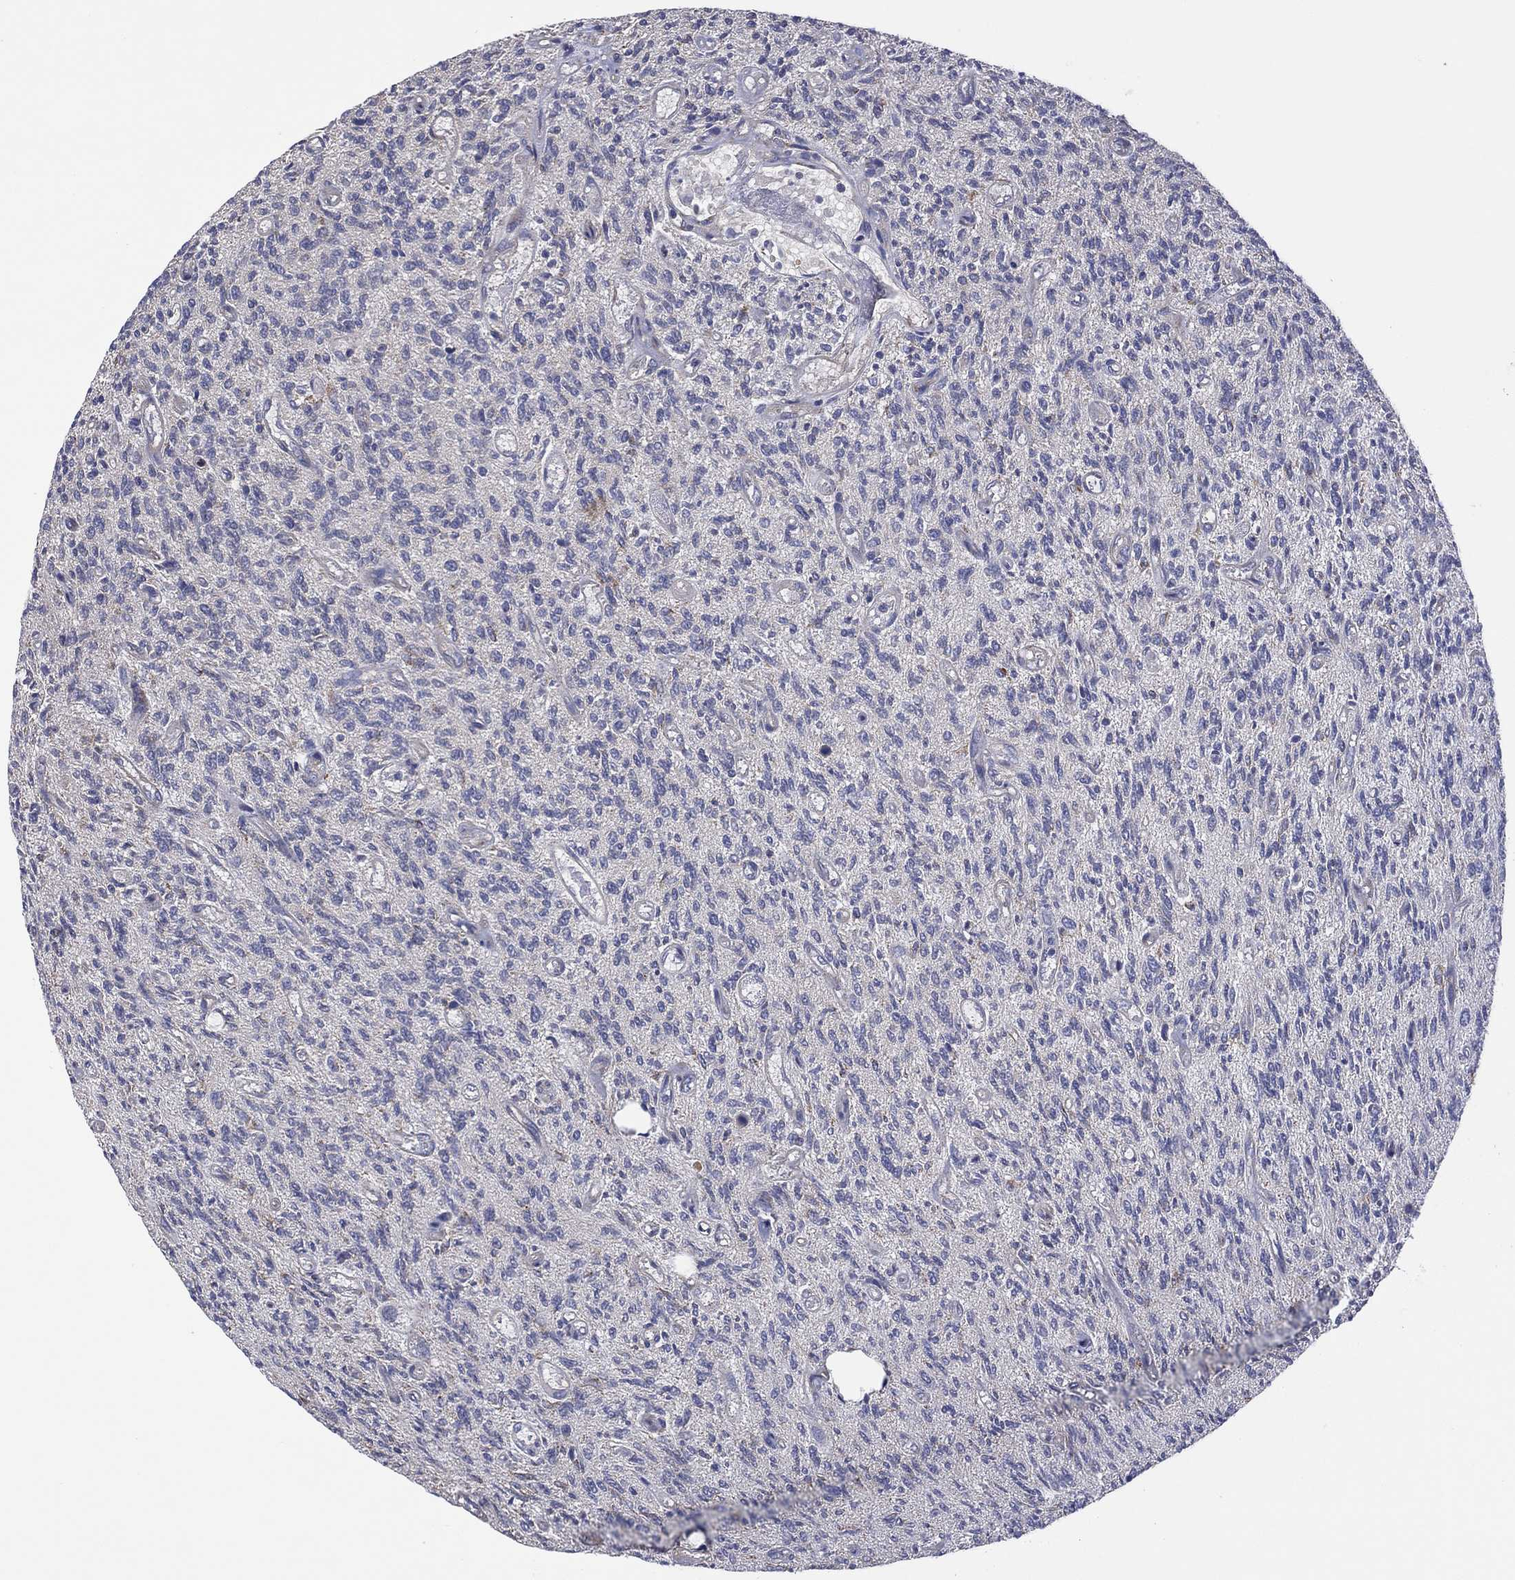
{"staining": {"intensity": "negative", "quantity": "none", "location": "none"}, "tissue": "glioma", "cell_type": "Tumor cells", "image_type": "cancer", "snomed": [{"axis": "morphology", "description": "Glioma, malignant, High grade"}, {"axis": "topography", "description": "Brain"}], "caption": "IHC micrograph of human malignant high-grade glioma stained for a protein (brown), which shows no positivity in tumor cells.", "gene": "PIDD1", "patient": {"sex": "male", "age": 64}}